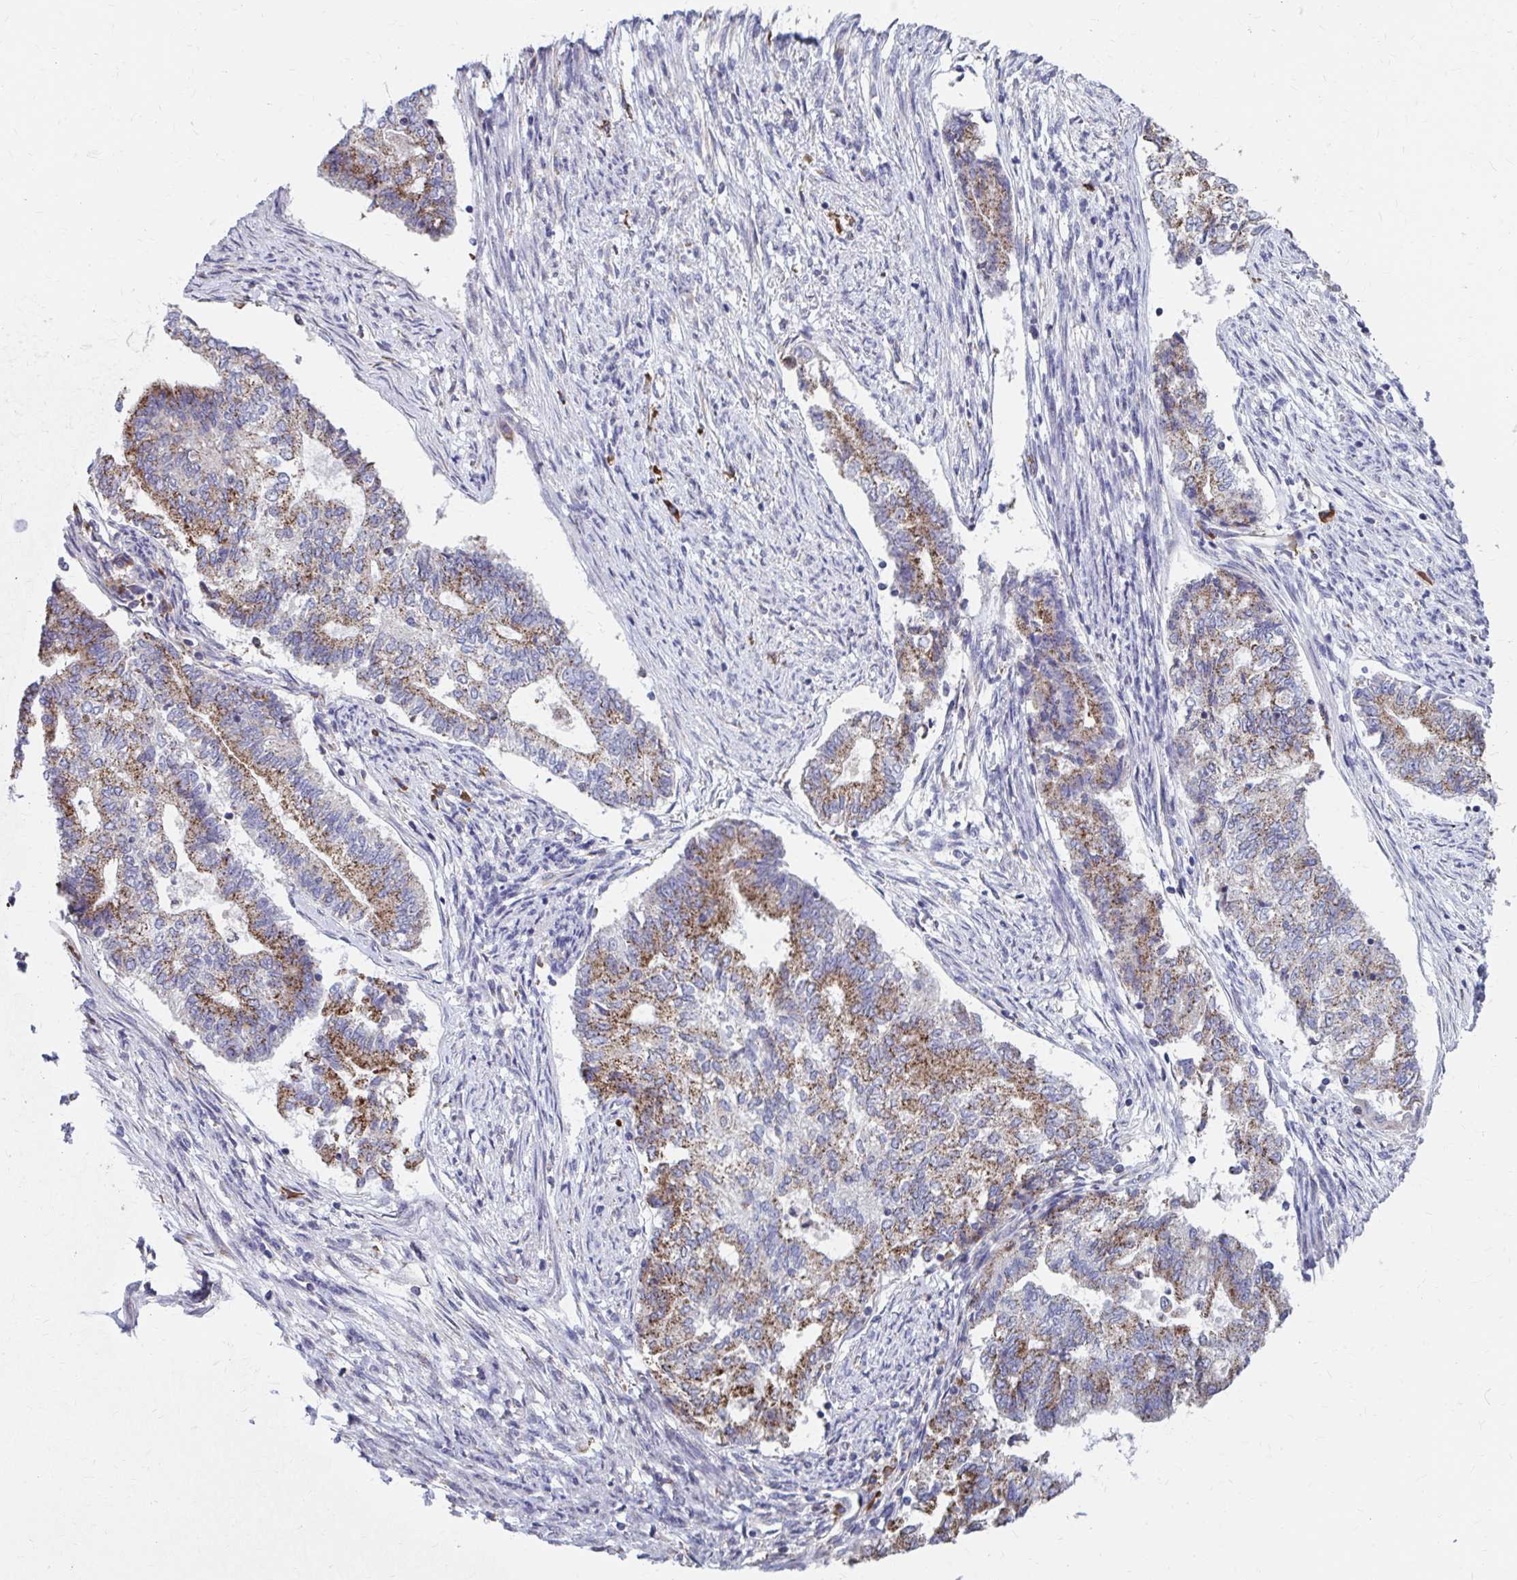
{"staining": {"intensity": "moderate", "quantity": ">75%", "location": "cytoplasmic/membranous"}, "tissue": "endometrial cancer", "cell_type": "Tumor cells", "image_type": "cancer", "snomed": [{"axis": "morphology", "description": "Adenocarcinoma, NOS"}, {"axis": "topography", "description": "Endometrium"}], "caption": "Protein expression analysis of endometrial cancer shows moderate cytoplasmic/membranous staining in about >75% of tumor cells.", "gene": "FKBP2", "patient": {"sex": "female", "age": 65}}